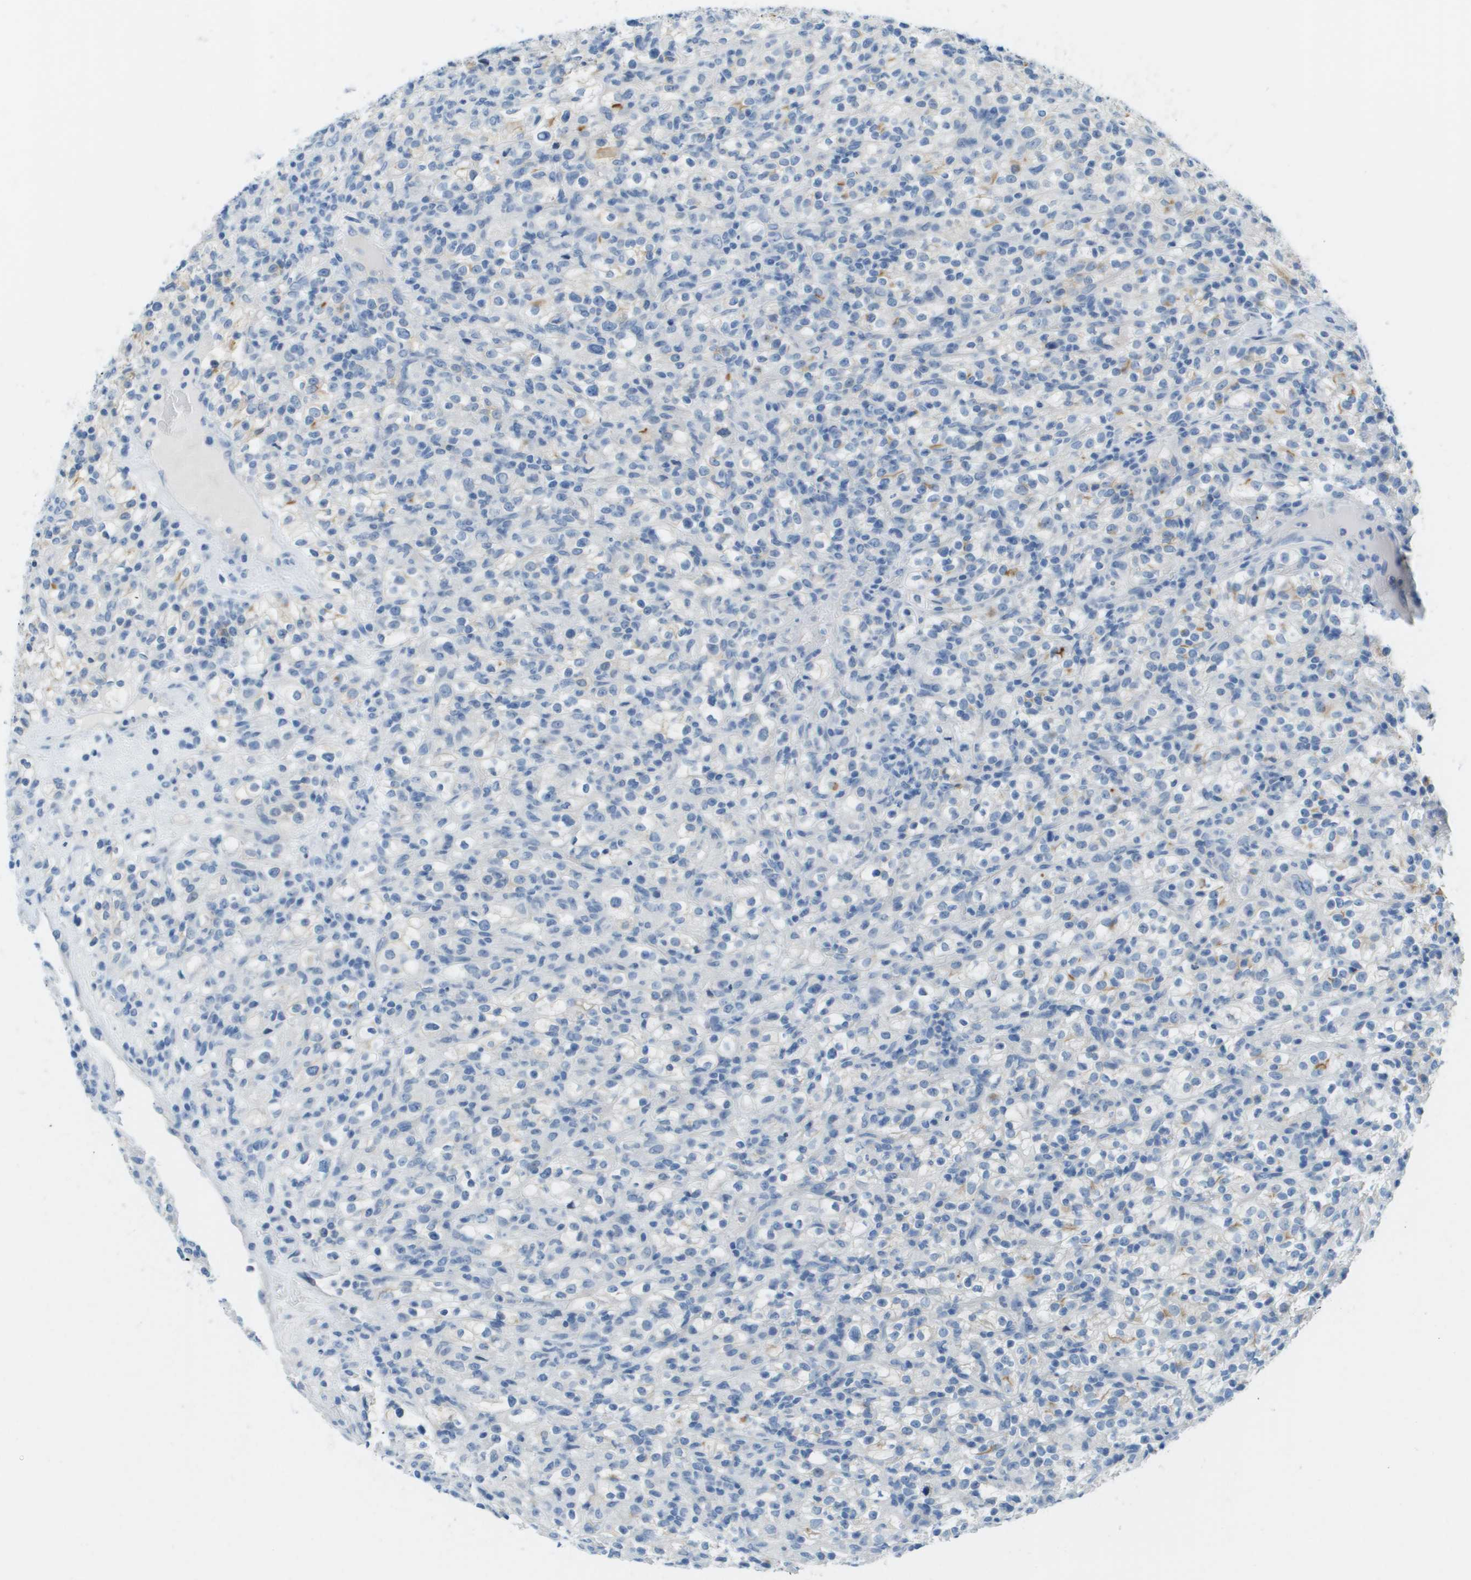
{"staining": {"intensity": "moderate", "quantity": "<25%", "location": "cytoplasmic/membranous"}, "tissue": "renal cancer", "cell_type": "Tumor cells", "image_type": "cancer", "snomed": [{"axis": "morphology", "description": "Normal tissue, NOS"}, {"axis": "morphology", "description": "Adenocarcinoma, NOS"}, {"axis": "topography", "description": "Kidney"}], "caption": "Human renal adenocarcinoma stained with a protein marker shows moderate staining in tumor cells.", "gene": "CDHR2", "patient": {"sex": "female", "age": 72}}